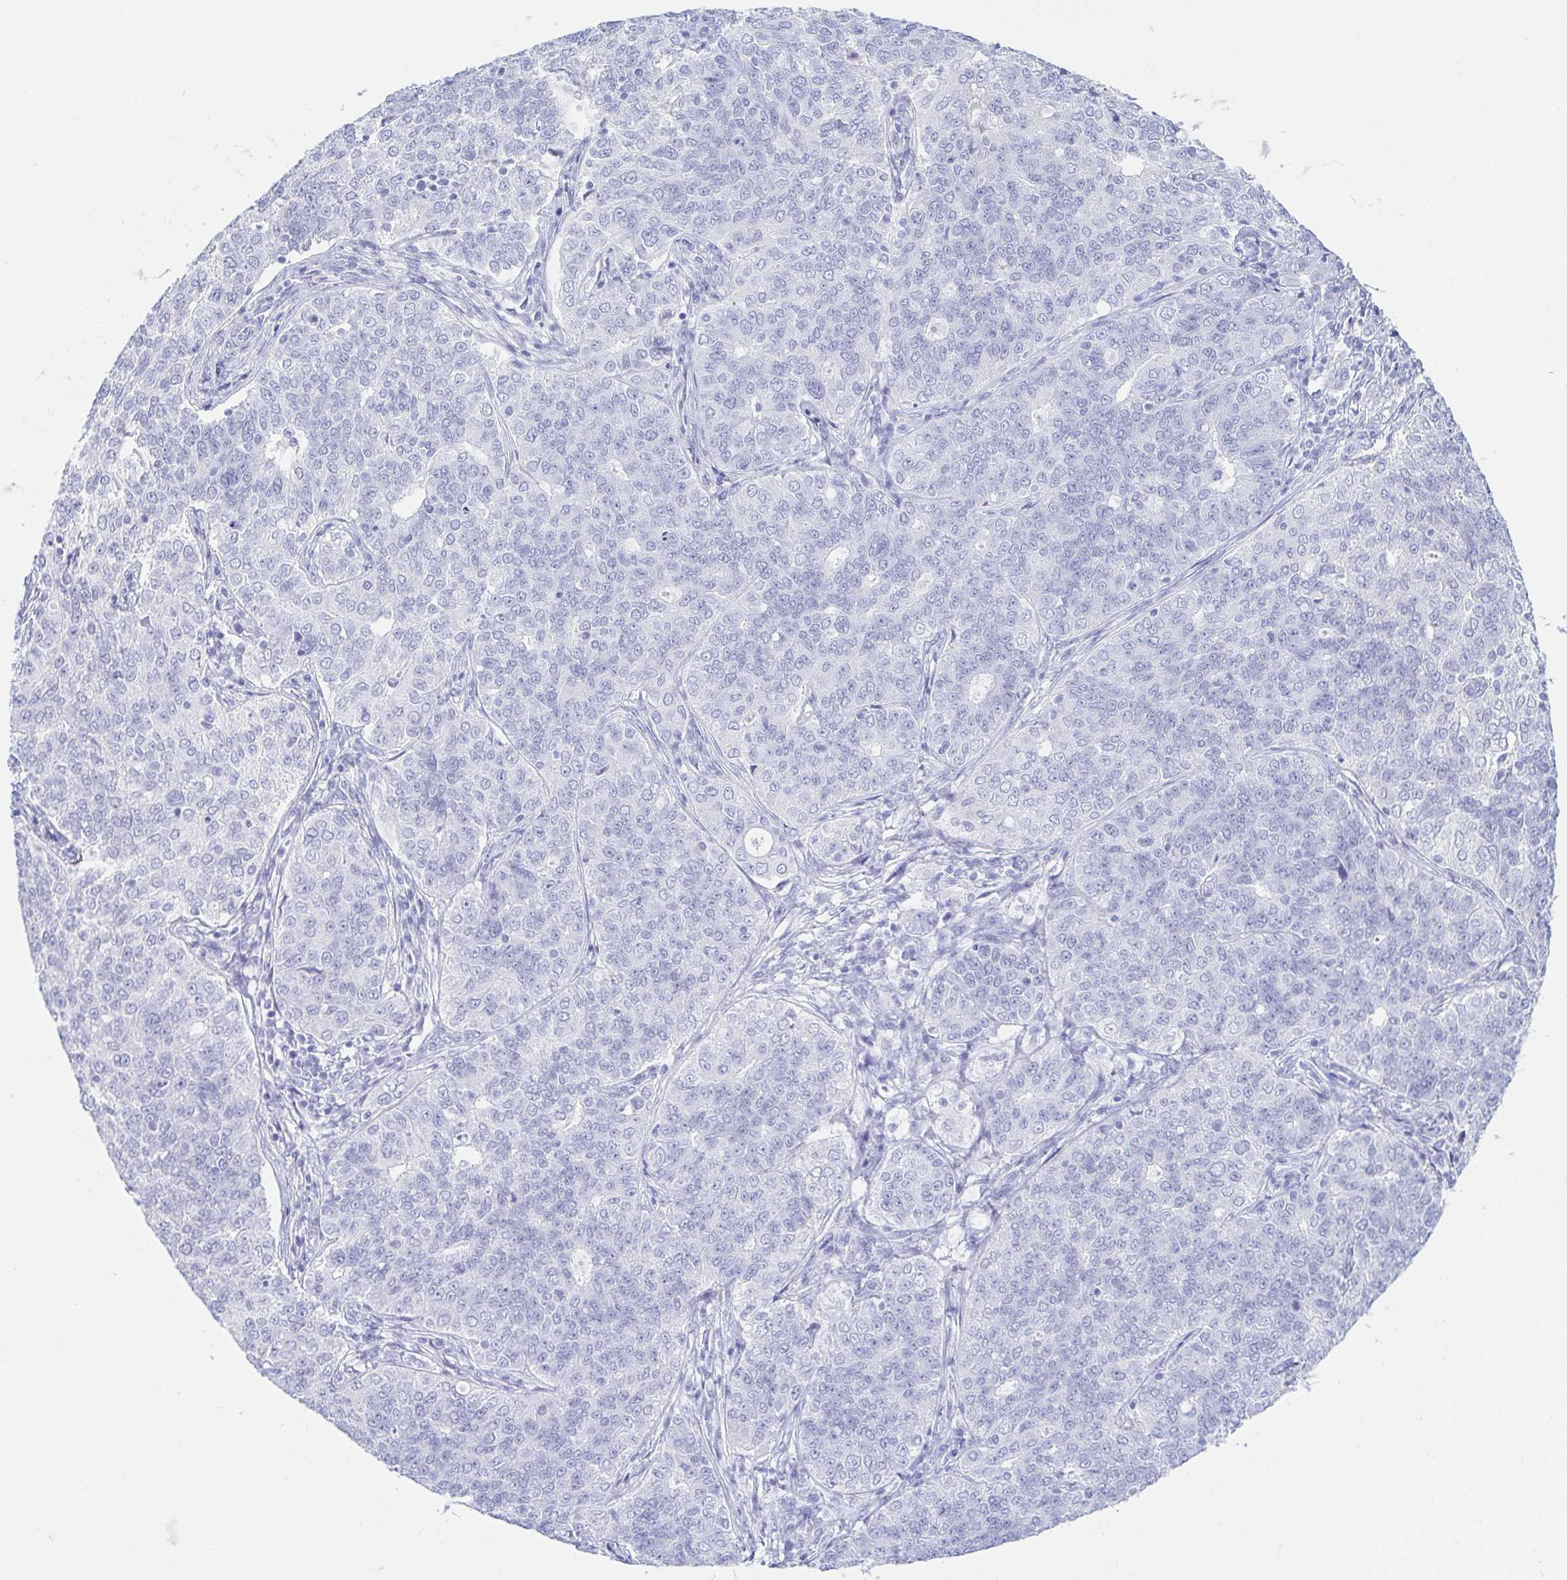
{"staining": {"intensity": "negative", "quantity": "none", "location": "none"}, "tissue": "endometrial cancer", "cell_type": "Tumor cells", "image_type": "cancer", "snomed": [{"axis": "morphology", "description": "Adenocarcinoma, NOS"}, {"axis": "topography", "description": "Endometrium"}], "caption": "Endometrial cancer (adenocarcinoma) was stained to show a protein in brown. There is no significant expression in tumor cells.", "gene": "GKN1", "patient": {"sex": "female", "age": 43}}